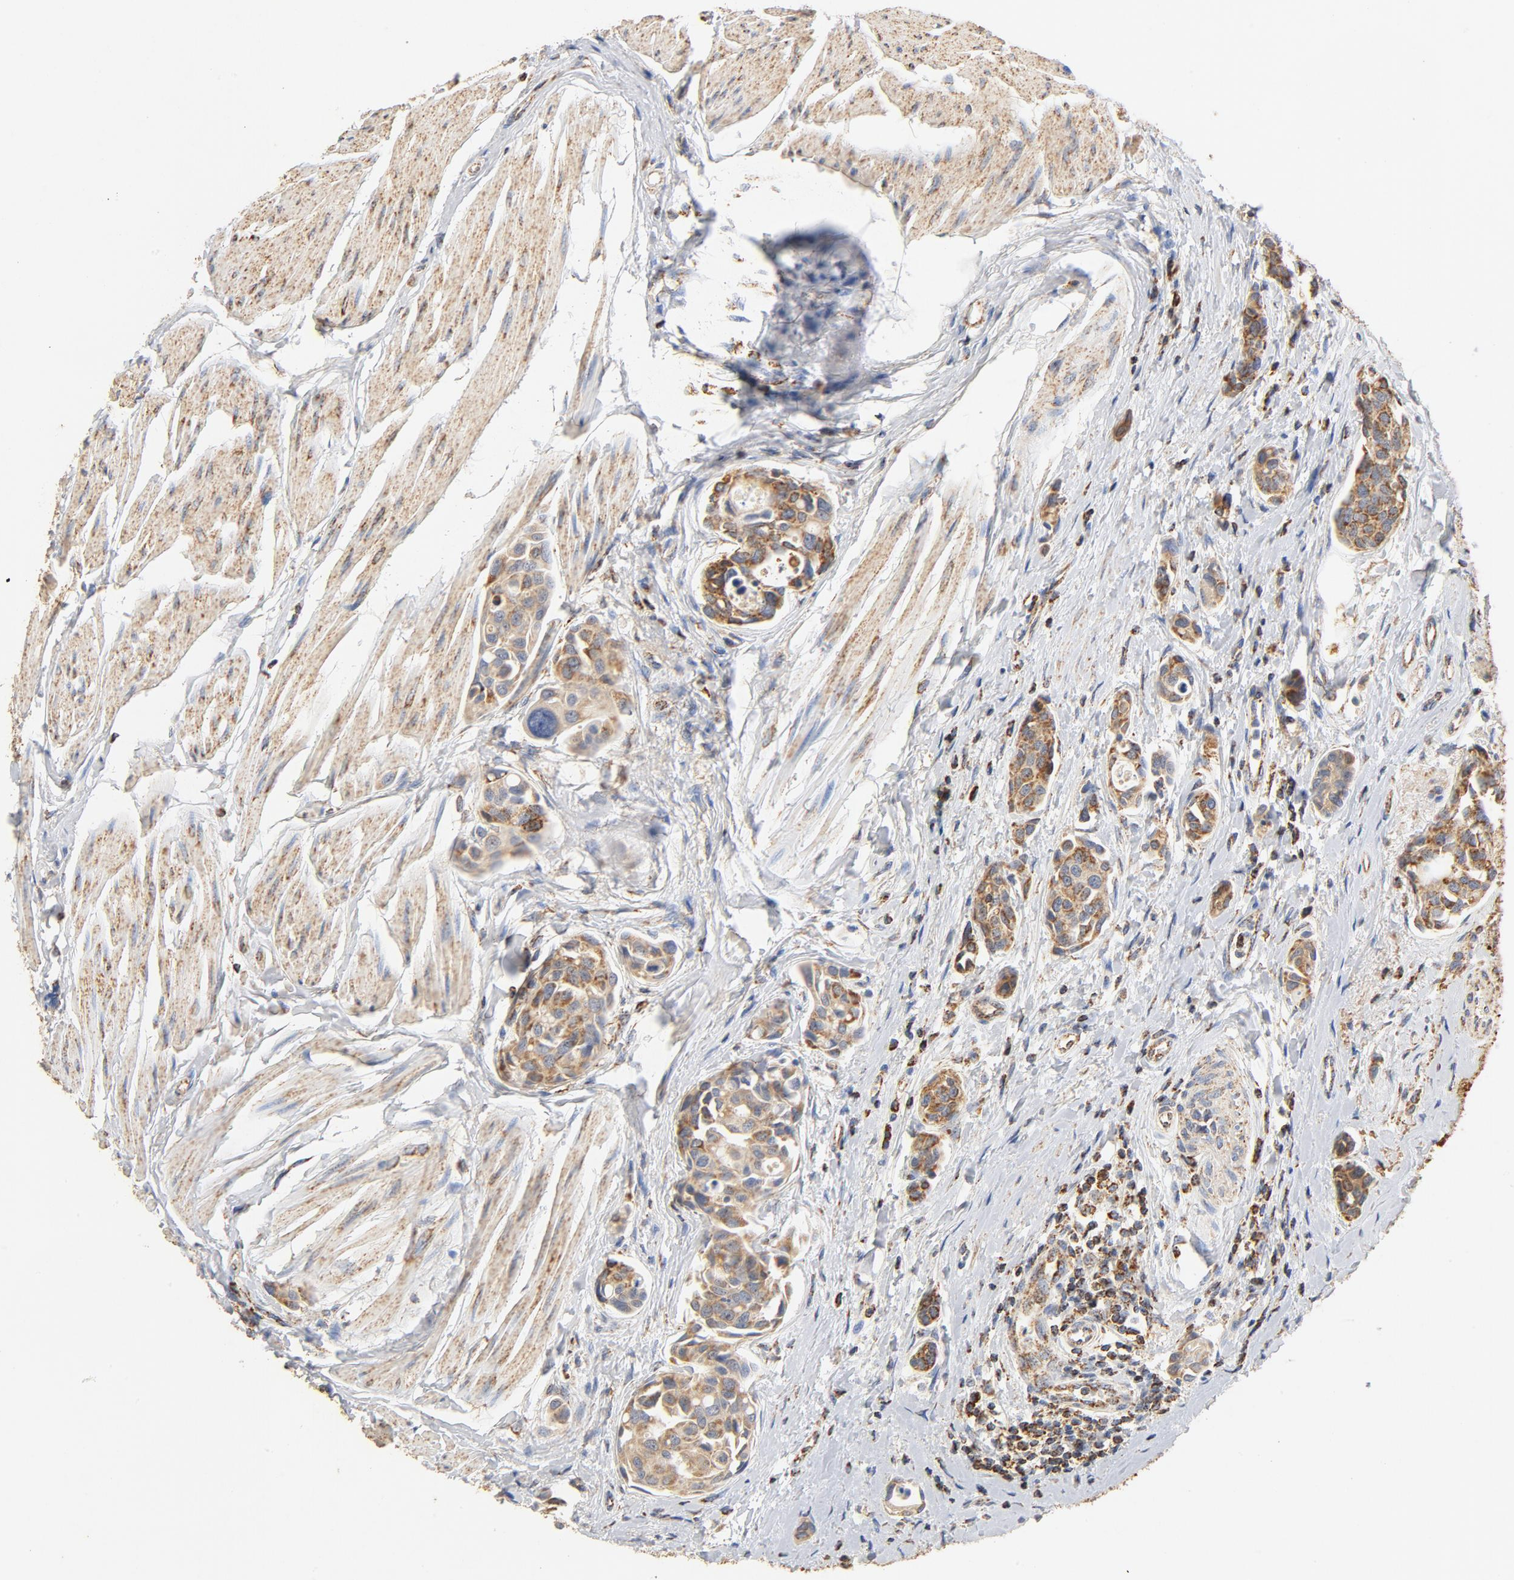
{"staining": {"intensity": "moderate", "quantity": ">75%", "location": "cytoplasmic/membranous"}, "tissue": "urothelial cancer", "cell_type": "Tumor cells", "image_type": "cancer", "snomed": [{"axis": "morphology", "description": "Urothelial carcinoma, High grade"}, {"axis": "topography", "description": "Urinary bladder"}], "caption": "Moderate cytoplasmic/membranous protein positivity is present in approximately >75% of tumor cells in high-grade urothelial carcinoma.", "gene": "COX4I1", "patient": {"sex": "male", "age": 78}}